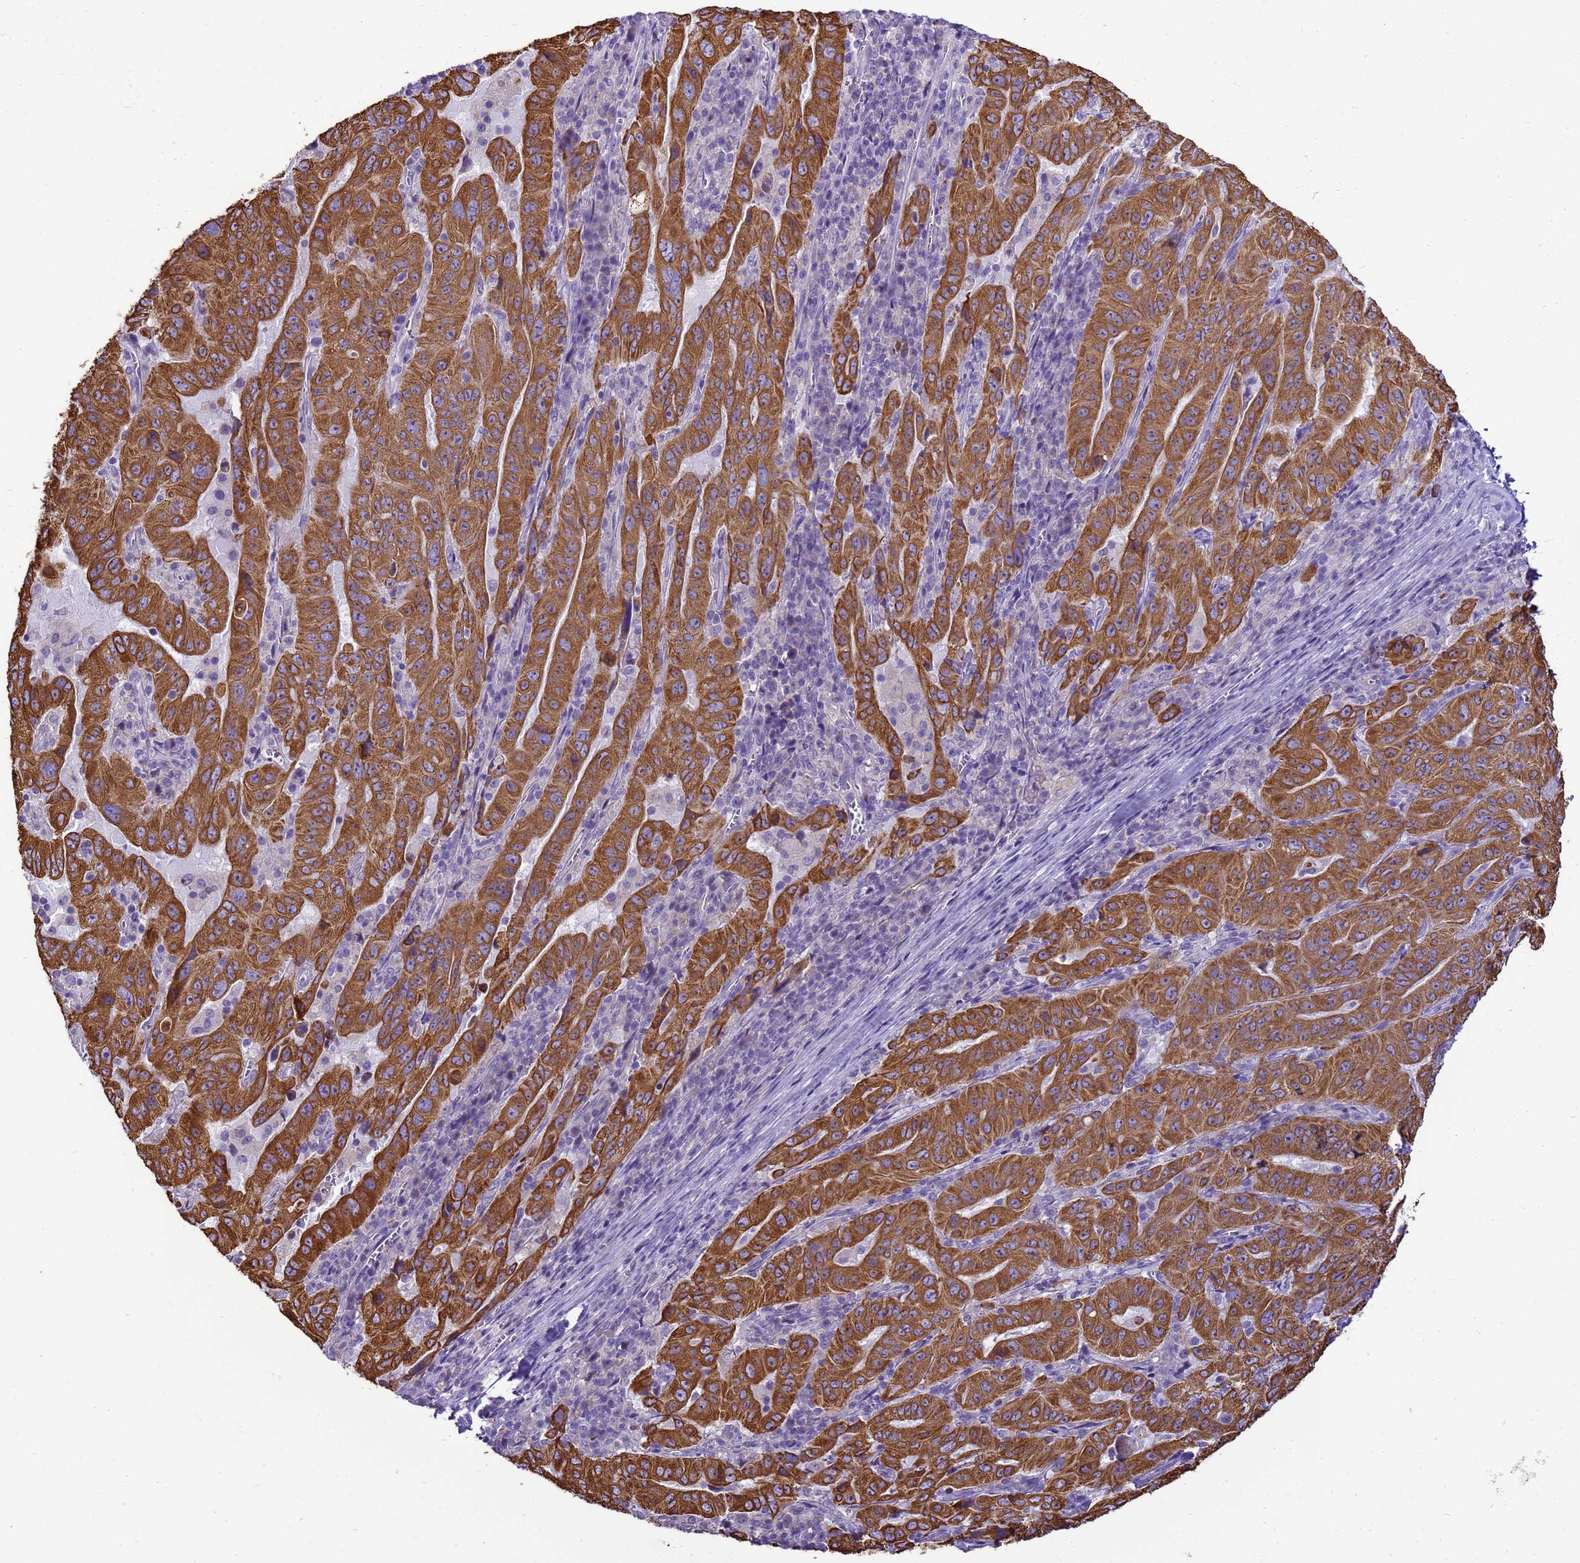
{"staining": {"intensity": "strong", "quantity": ">75%", "location": "cytoplasmic/membranous"}, "tissue": "pancreatic cancer", "cell_type": "Tumor cells", "image_type": "cancer", "snomed": [{"axis": "morphology", "description": "Adenocarcinoma, NOS"}, {"axis": "topography", "description": "Pancreas"}], "caption": "Tumor cells demonstrate high levels of strong cytoplasmic/membranous positivity in about >75% of cells in pancreatic cancer (adenocarcinoma). (DAB = brown stain, brightfield microscopy at high magnification).", "gene": "PIEZO2", "patient": {"sex": "male", "age": 63}}